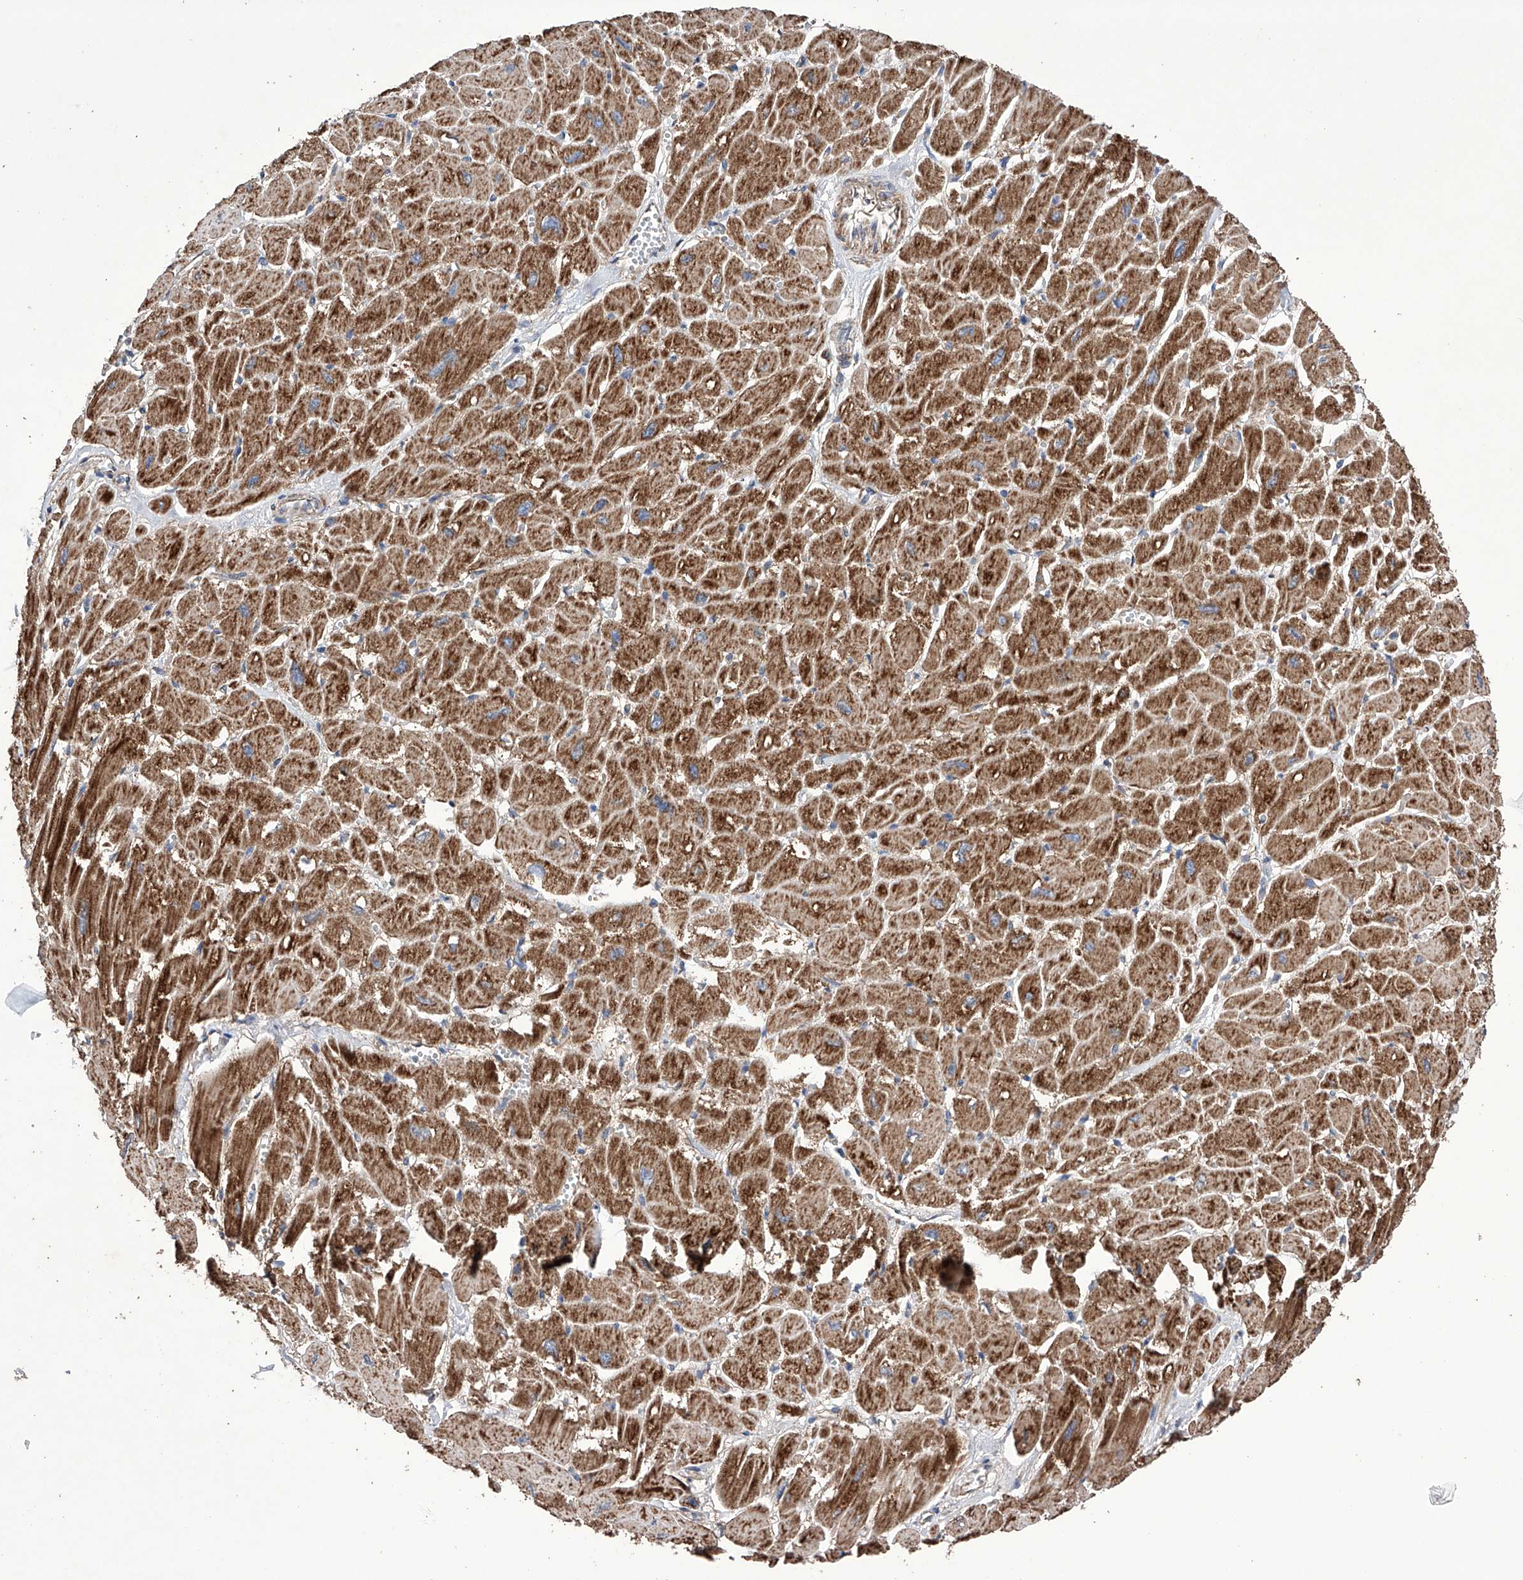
{"staining": {"intensity": "strong", "quantity": ">75%", "location": "cytoplasmic/membranous"}, "tissue": "heart muscle", "cell_type": "Cardiomyocytes", "image_type": "normal", "snomed": [{"axis": "morphology", "description": "Normal tissue, NOS"}, {"axis": "topography", "description": "Heart"}], "caption": "A histopathology image showing strong cytoplasmic/membranous expression in approximately >75% of cardiomyocytes in benign heart muscle, as visualized by brown immunohistochemical staining.", "gene": "EFCAB2", "patient": {"sex": "male", "age": 54}}